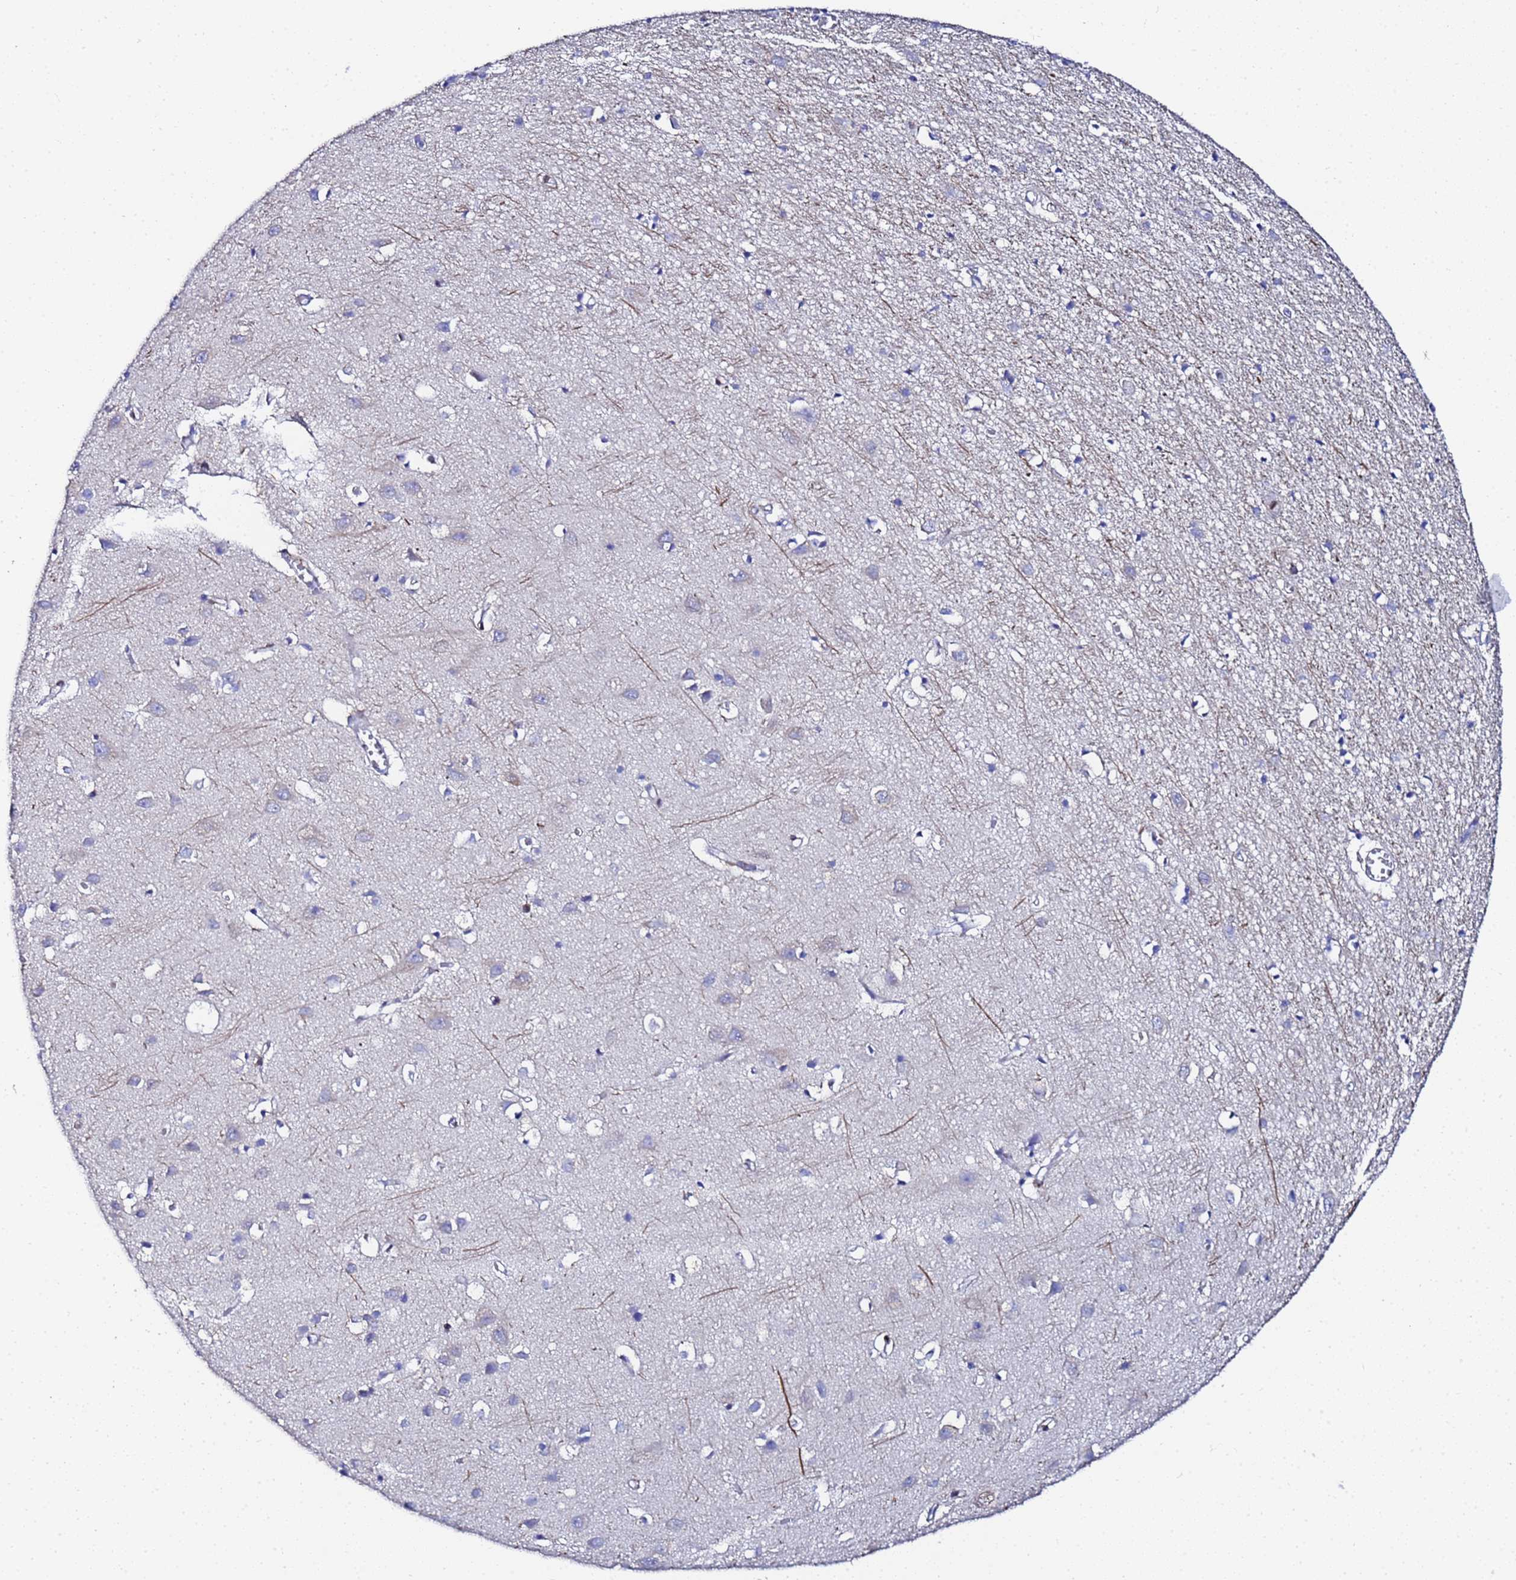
{"staining": {"intensity": "negative", "quantity": "none", "location": "none"}, "tissue": "cerebral cortex", "cell_type": "Endothelial cells", "image_type": "normal", "snomed": [{"axis": "morphology", "description": "Normal tissue, NOS"}, {"axis": "topography", "description": "Cerebral cortex"}], "caption": "Immunohistochemistry (IHC) of benign cerebral cortex displays no staining in endothelial cells. (IHC, brightfield microscopy, high magnification).", "gene": "ZNF26", "patient": {"sex": "female", "age": 64}}